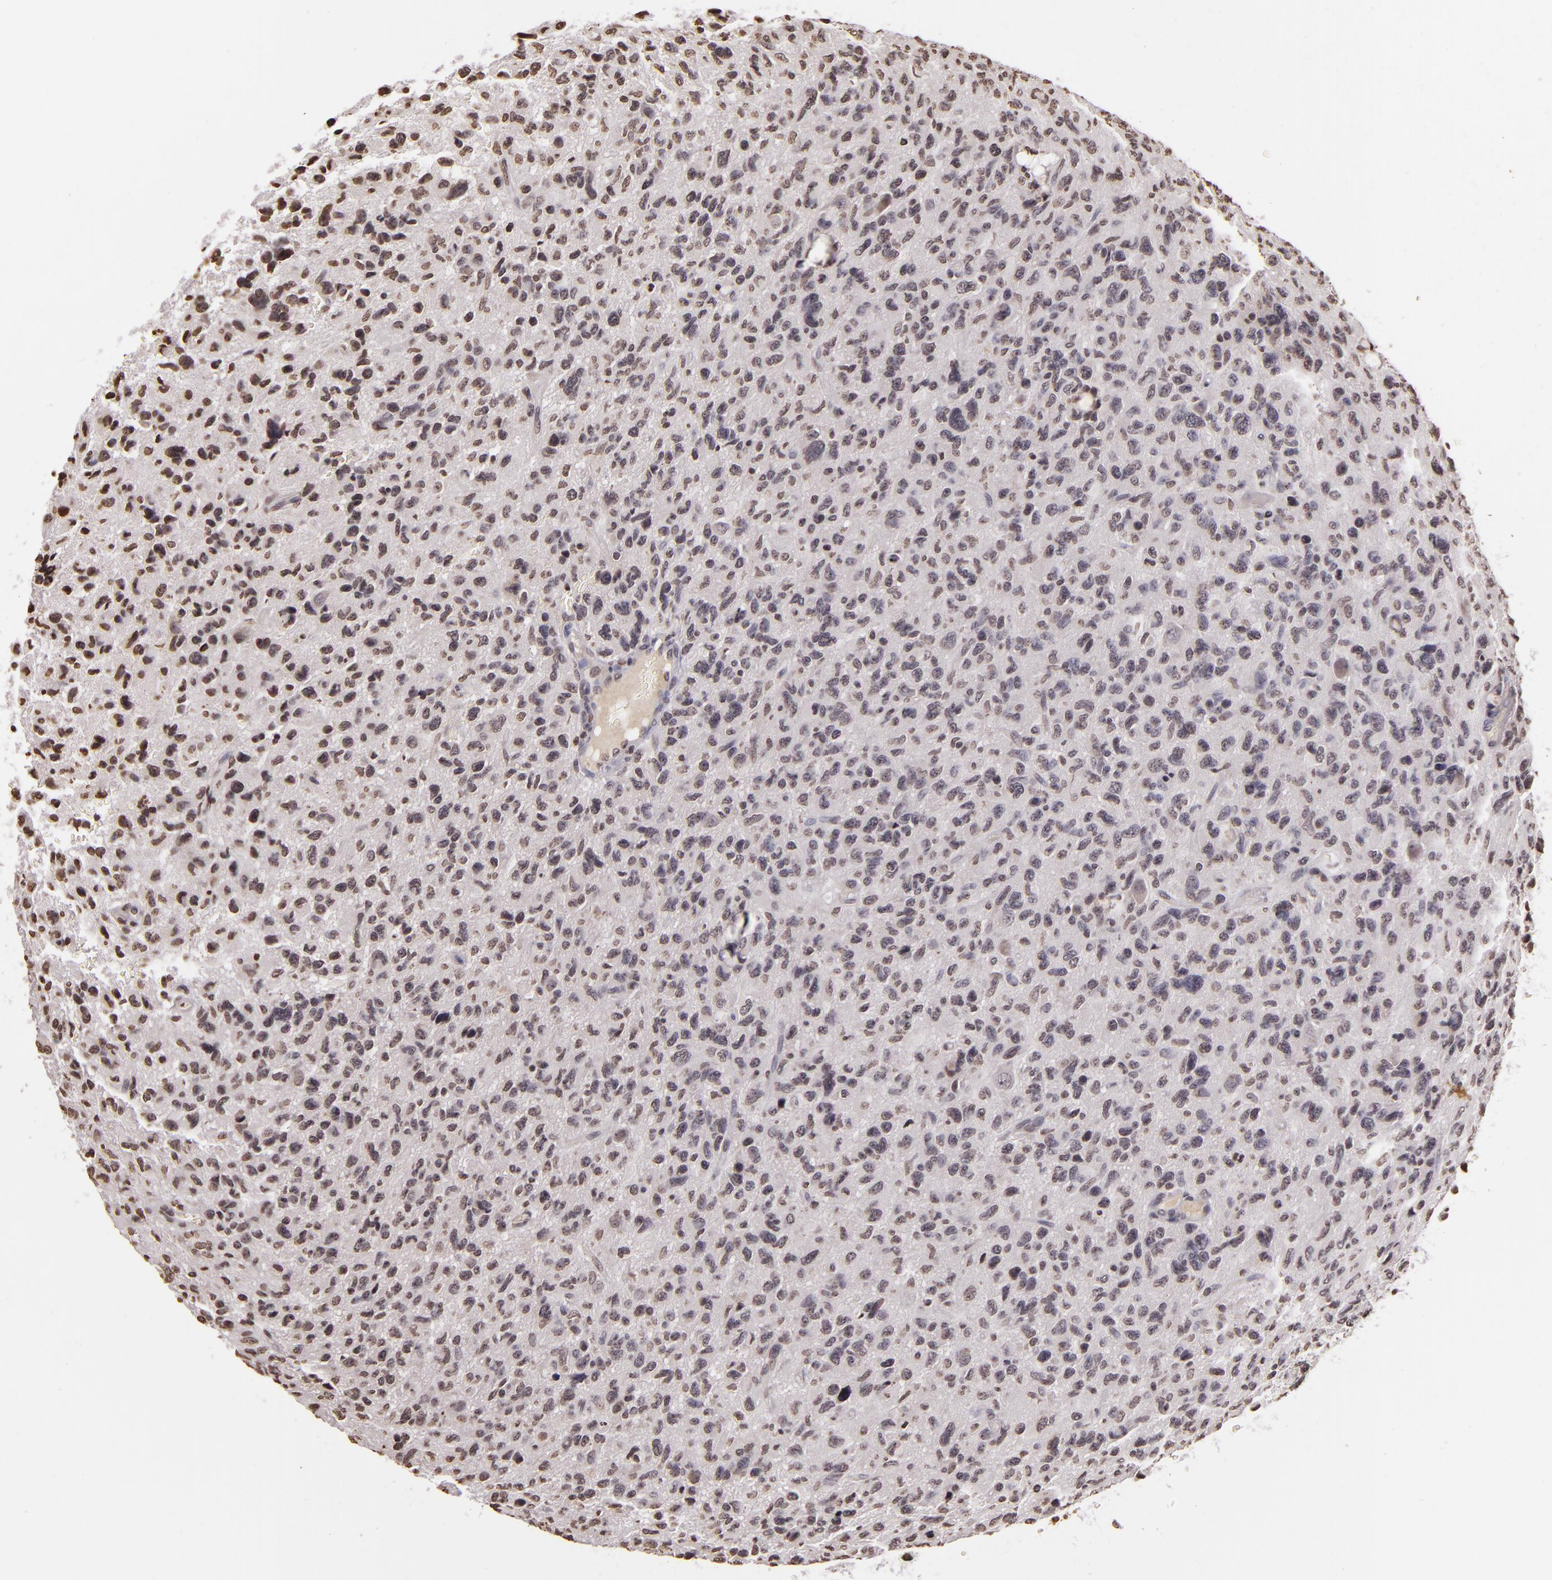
{"staining": {"intensity": "weak", "quantity": "<25%", "location": "nuclear"}, "tissue": "glioma", "cell_type": "Tumor cells", "image_type": "cancer", "snomed": [{"axis": "morphology", "description": "Glioma, malignant, High grade"}, {"axis": "topography", "description": "Brain"}], "caption": "IHC micrograph of malignant glioma (high-grade) stained for a protein (brown), which shows no positivity in tumor cells.", "gene": "THRB", "patient": {"sex": "female", "age": 60}}